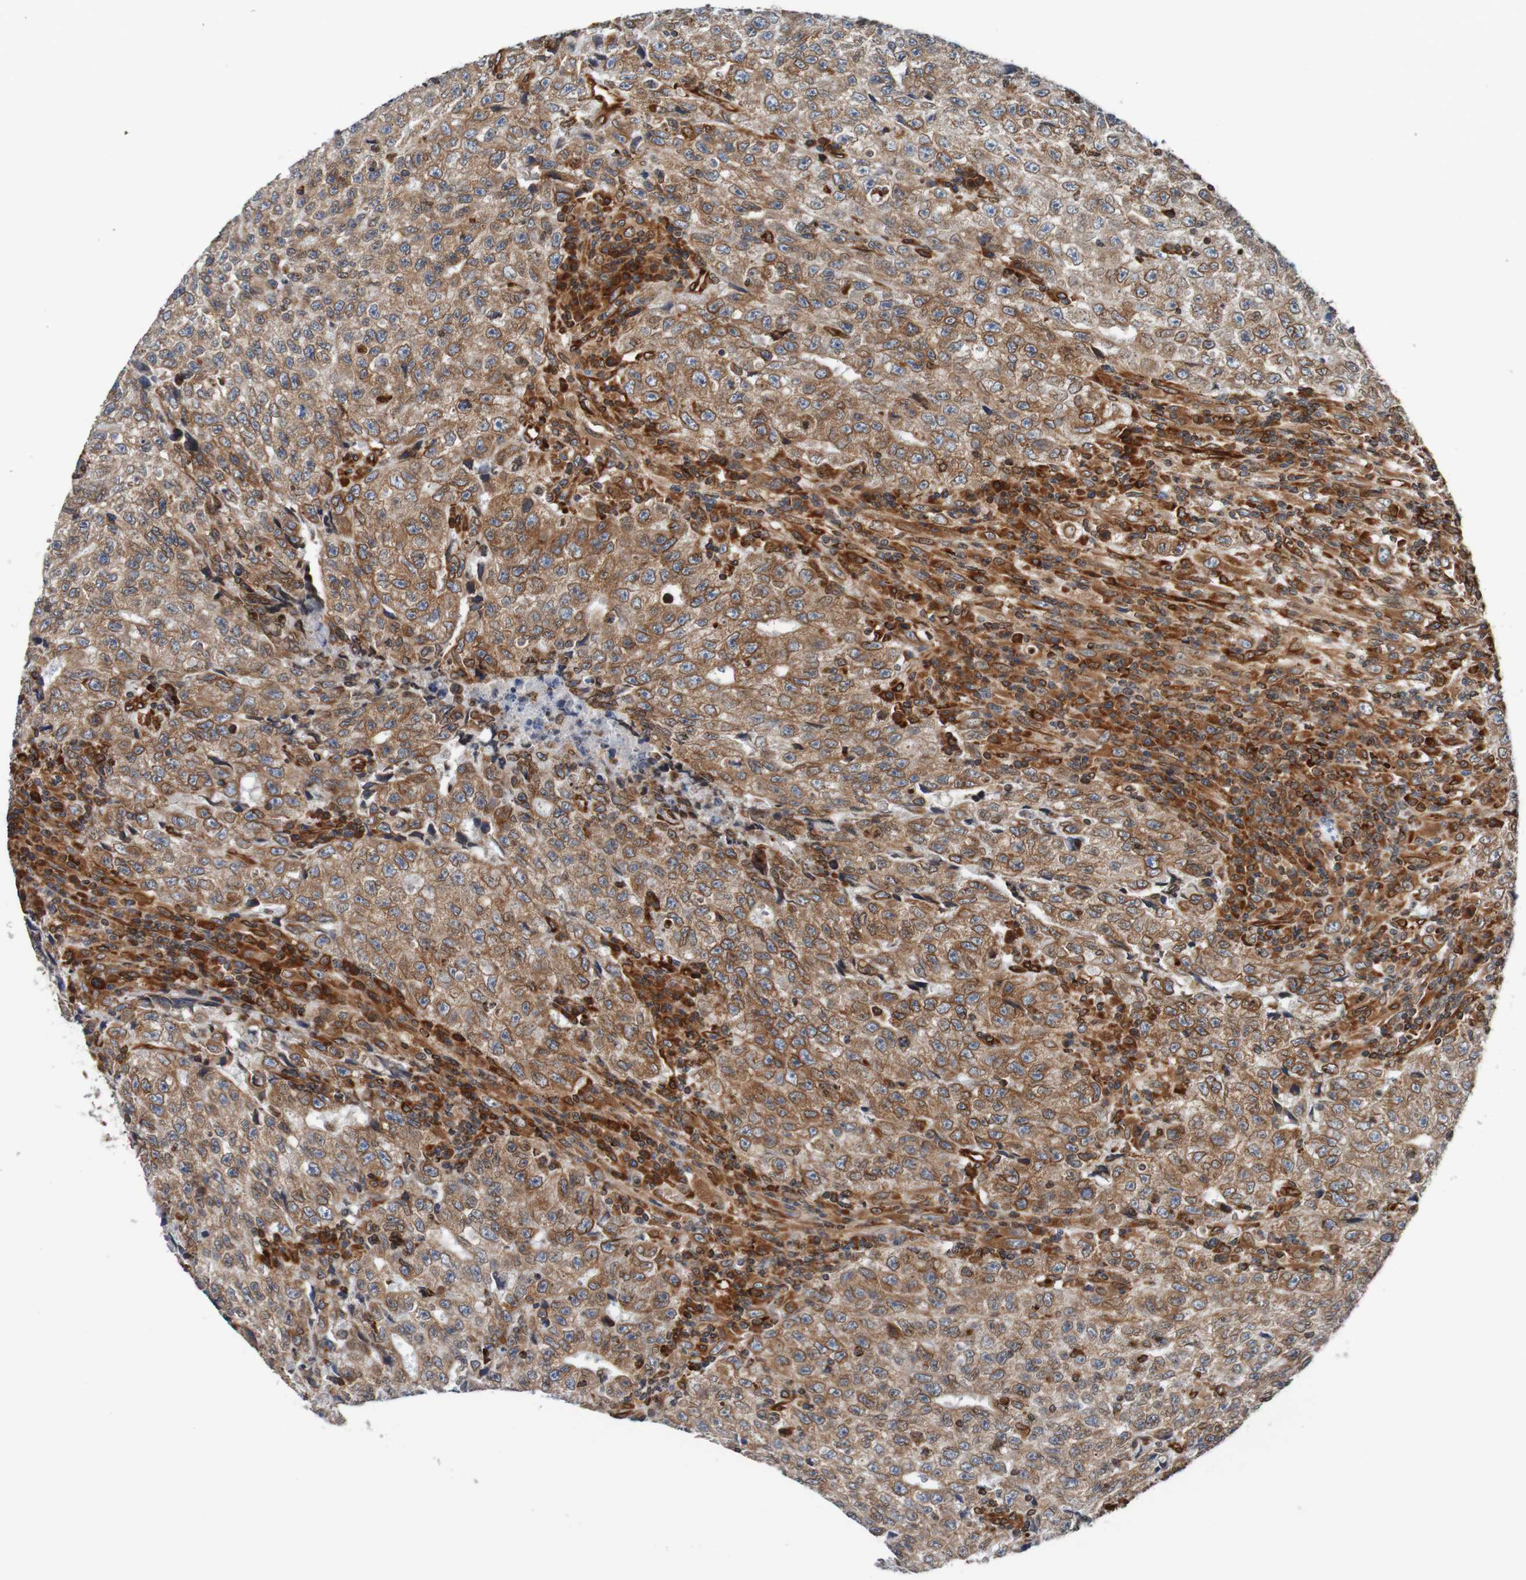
{"staining": {"intensity": "moderate", "quantity": ">75%", "location": "cytoplasmic/membranous,nuclear"}, "tissue": "testis cancer", "cell_type": "Tumor cells", "image_type": "cancer", "snomed": [{"axis": "morphology", "description": "Necrosis, NOS"}, {"axis": "morphology", "description": "Carcinoma, Embryonal, NOS"}, {"axis": "topography", "description": "Testis"}], "caption": "Immunohistochemistry (IHC) histopathology image of testis embryonal carcinoma stained for a protein (brown), which exhibits medium levels of moderate cytoplasmic/membranous and nuclear expression in approximately >75% of tumor cells.", "gene": "TMEM109", "patient": {"sex": "male", "age": 19}}